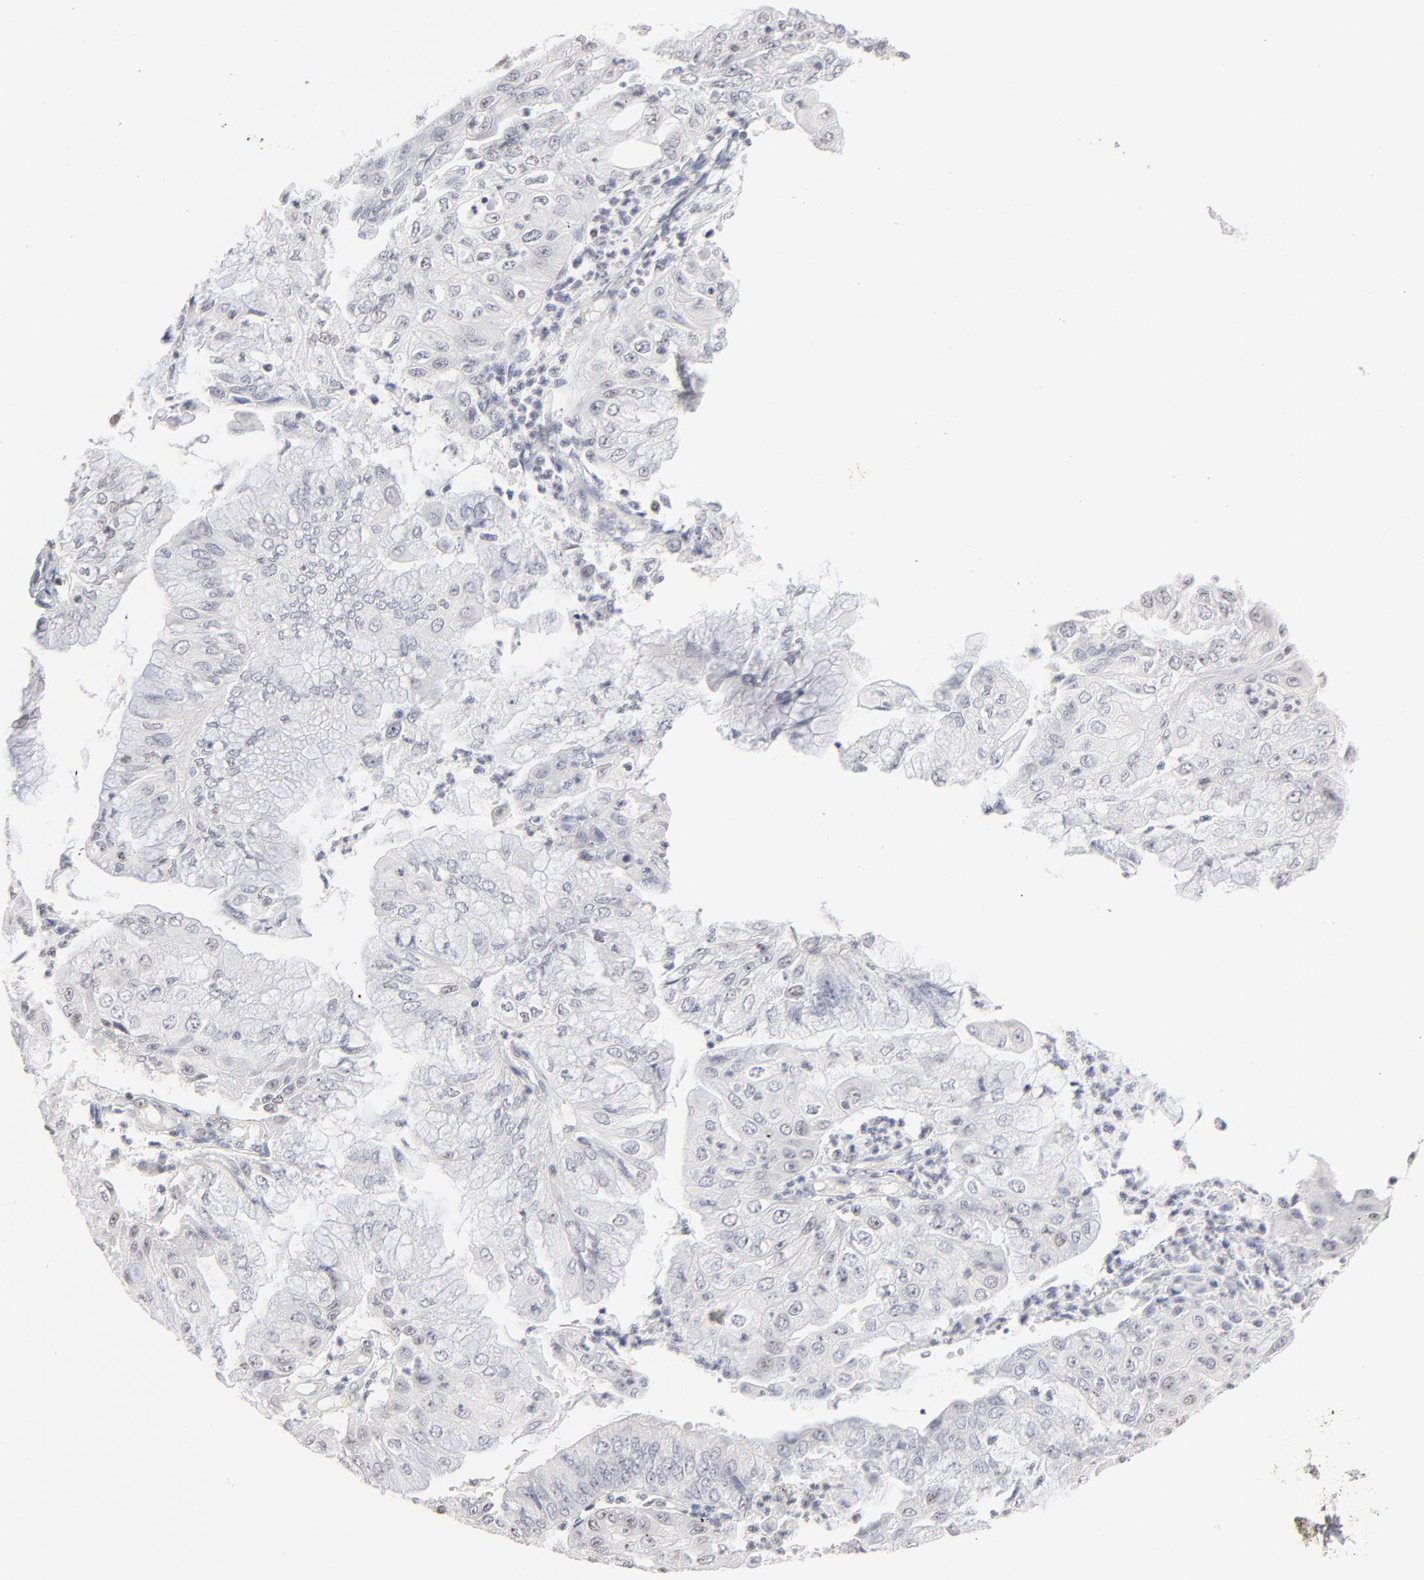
{"staining": {"intensity": "negative", "quantity": "none", "location": "none"}, "tissue": "endometrial cancer", "cell_type": "Tumor cells", "image_type": "cancer", "snomed": [{"axis": "morphology", "description": "Adenocarcinoma, NOS"}, {"axis": "topography", "description": "Endometrium"}], "caption": "An immunohistochemistry (IHC) histopathology image of endometrial cancer (adenocarcinoma) is shown. There is no staining in tumor cells of endometrial cancer (adenocarcinoma). (DAB immunohistochemistry, high magnification).", "gene": "NFIL3", "patient": {"sex": "female", "age": 79}}